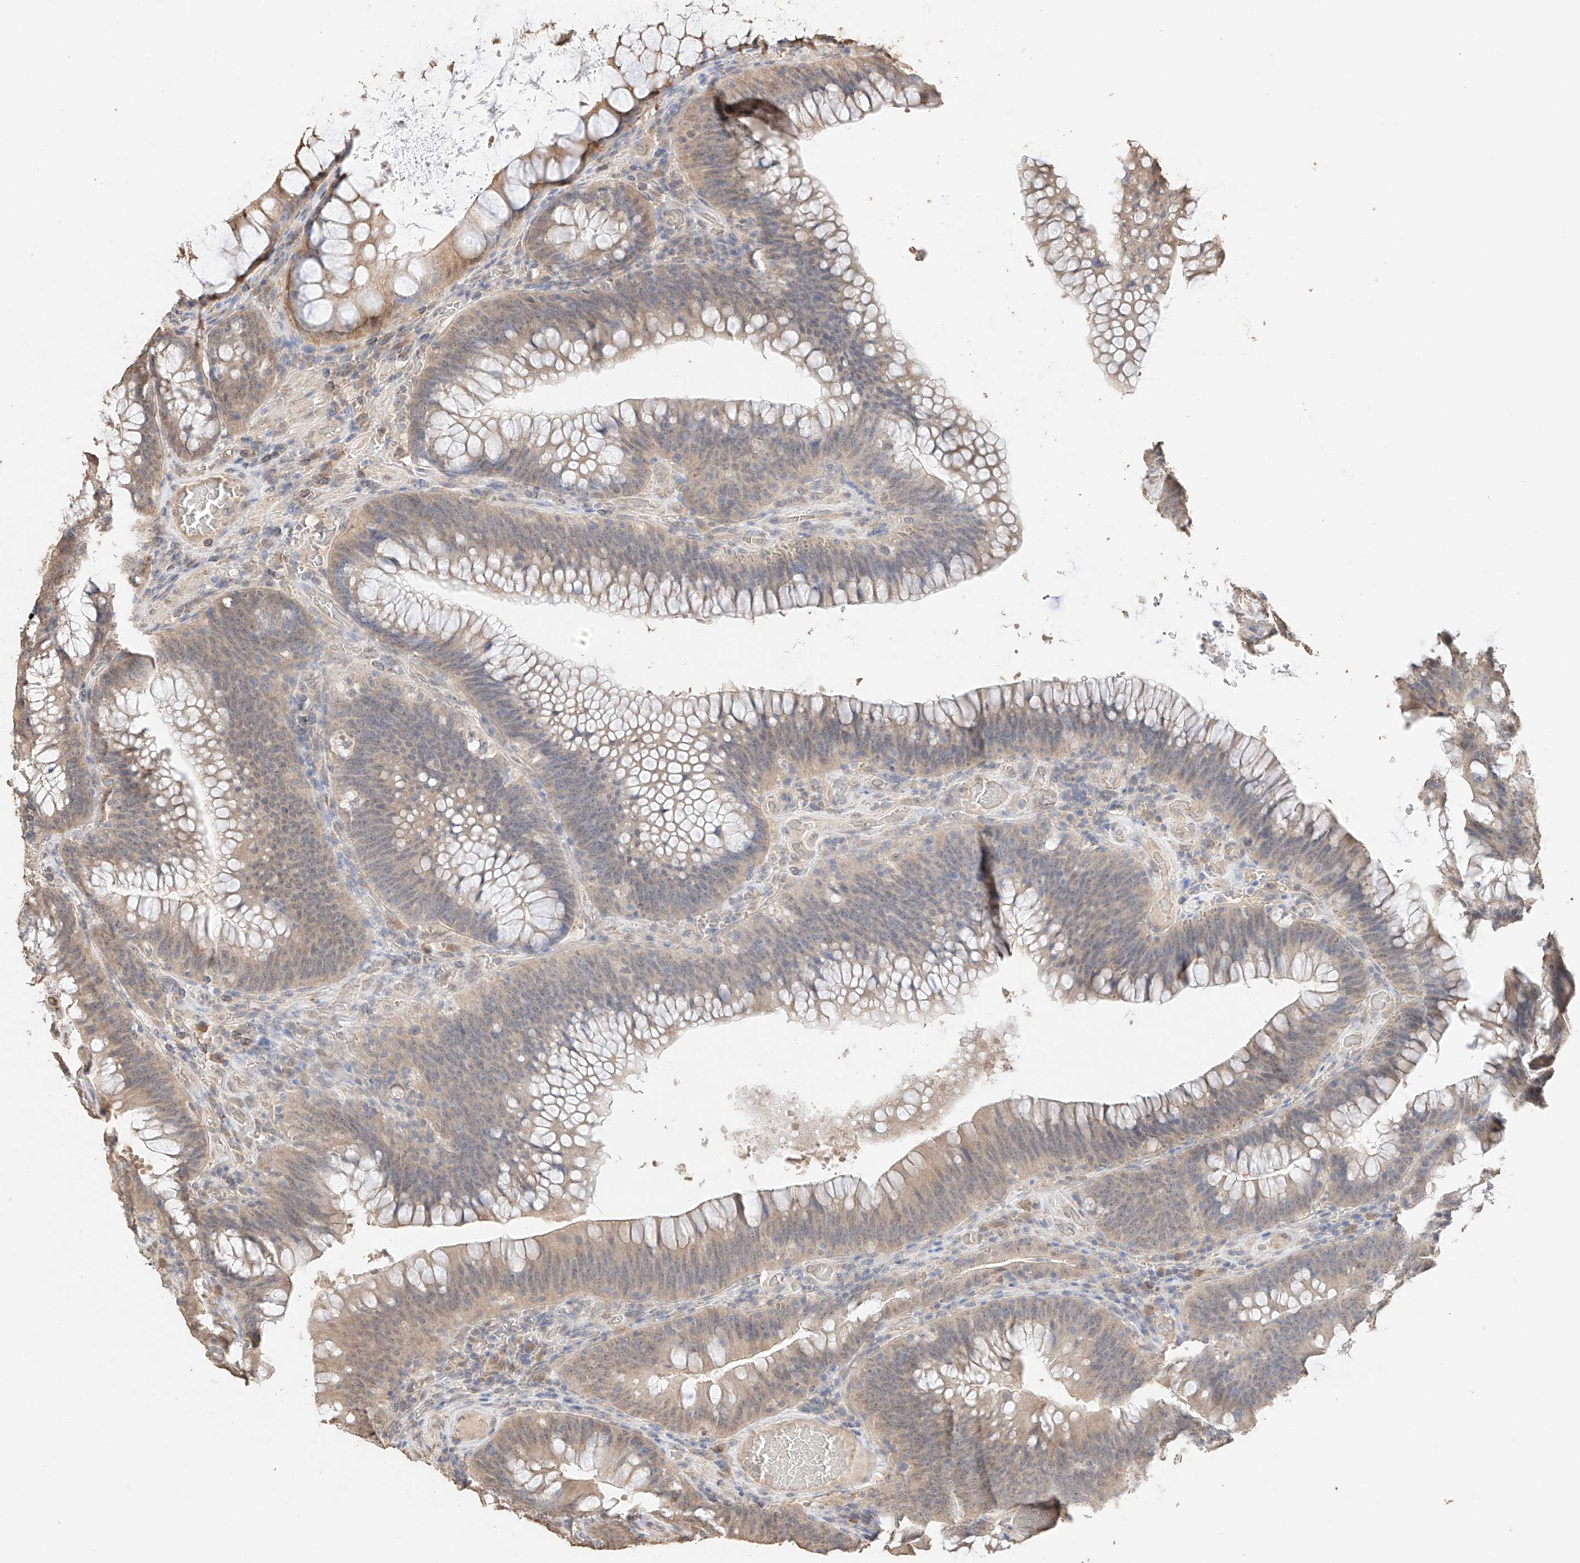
{"staining": {"intensity": "moderate", "quantity": ">75%", "location": "cytoplasmic/membranous"}, "tissue": "colorectal cancer", "cell_type": "Tumor cells", "image_type": "cancer", "snomed": [{"axis": "morphology", "description": "Normal tissue, NOS"}, {"axis": "topography", "description": "Colon"}], "caption": "Immunohistochemical staining of colorectal cancer demonstrates medium levels of moderate cytoplasmic/membranous expression in about >75% of tumor cells. (Stains: DAB (3,3'-diaminobenzidine) in brown, nuclei in blue, Microscopy: brightfield microscopy at high magnification).", "gene": "IL22RA2", "patient": {"sex": "female", "age": 82}}